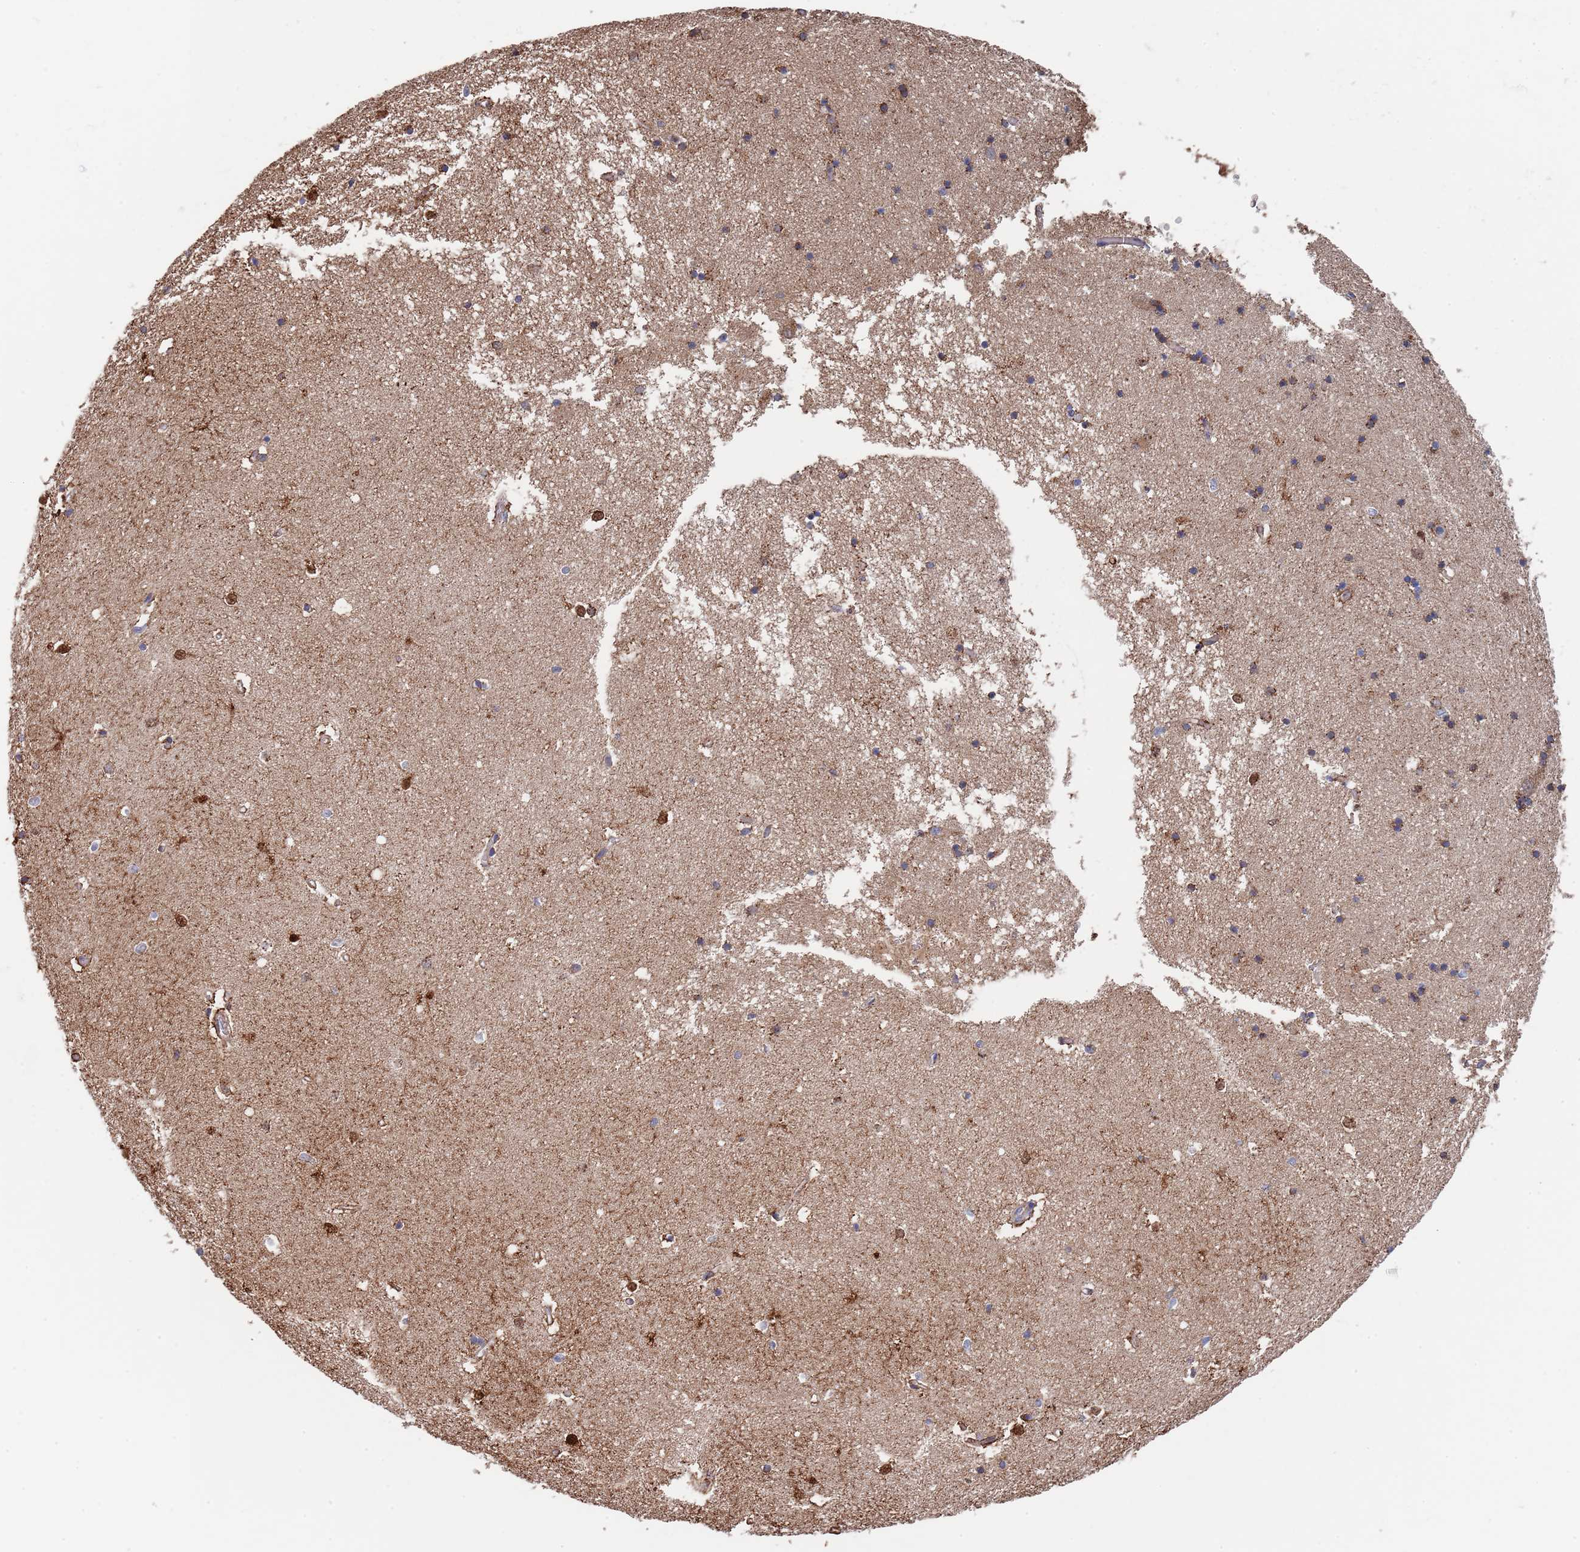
{"staining": {"intensity": "strong", "quantity": "25%-75%", "location": "cytoplasmic/membranous"}, "tissue": "hippocampus", "cell_type": "Glial cells", "image_type": "normal", "snomed": [{"axis": "morphology", "description": "Normal tissue, NOS"}, {"axis": "topography", "description": "Hippocampus"}], "caption": "Hippocampus stained with IHC shows strong cytoplasmic/membranous expression in about 25%-75% of glial cells. The protein is shown in brown color, while the nuclei are stained blue.", "gene": "PGP", "patient": {"sex": "male", "age": 70}}